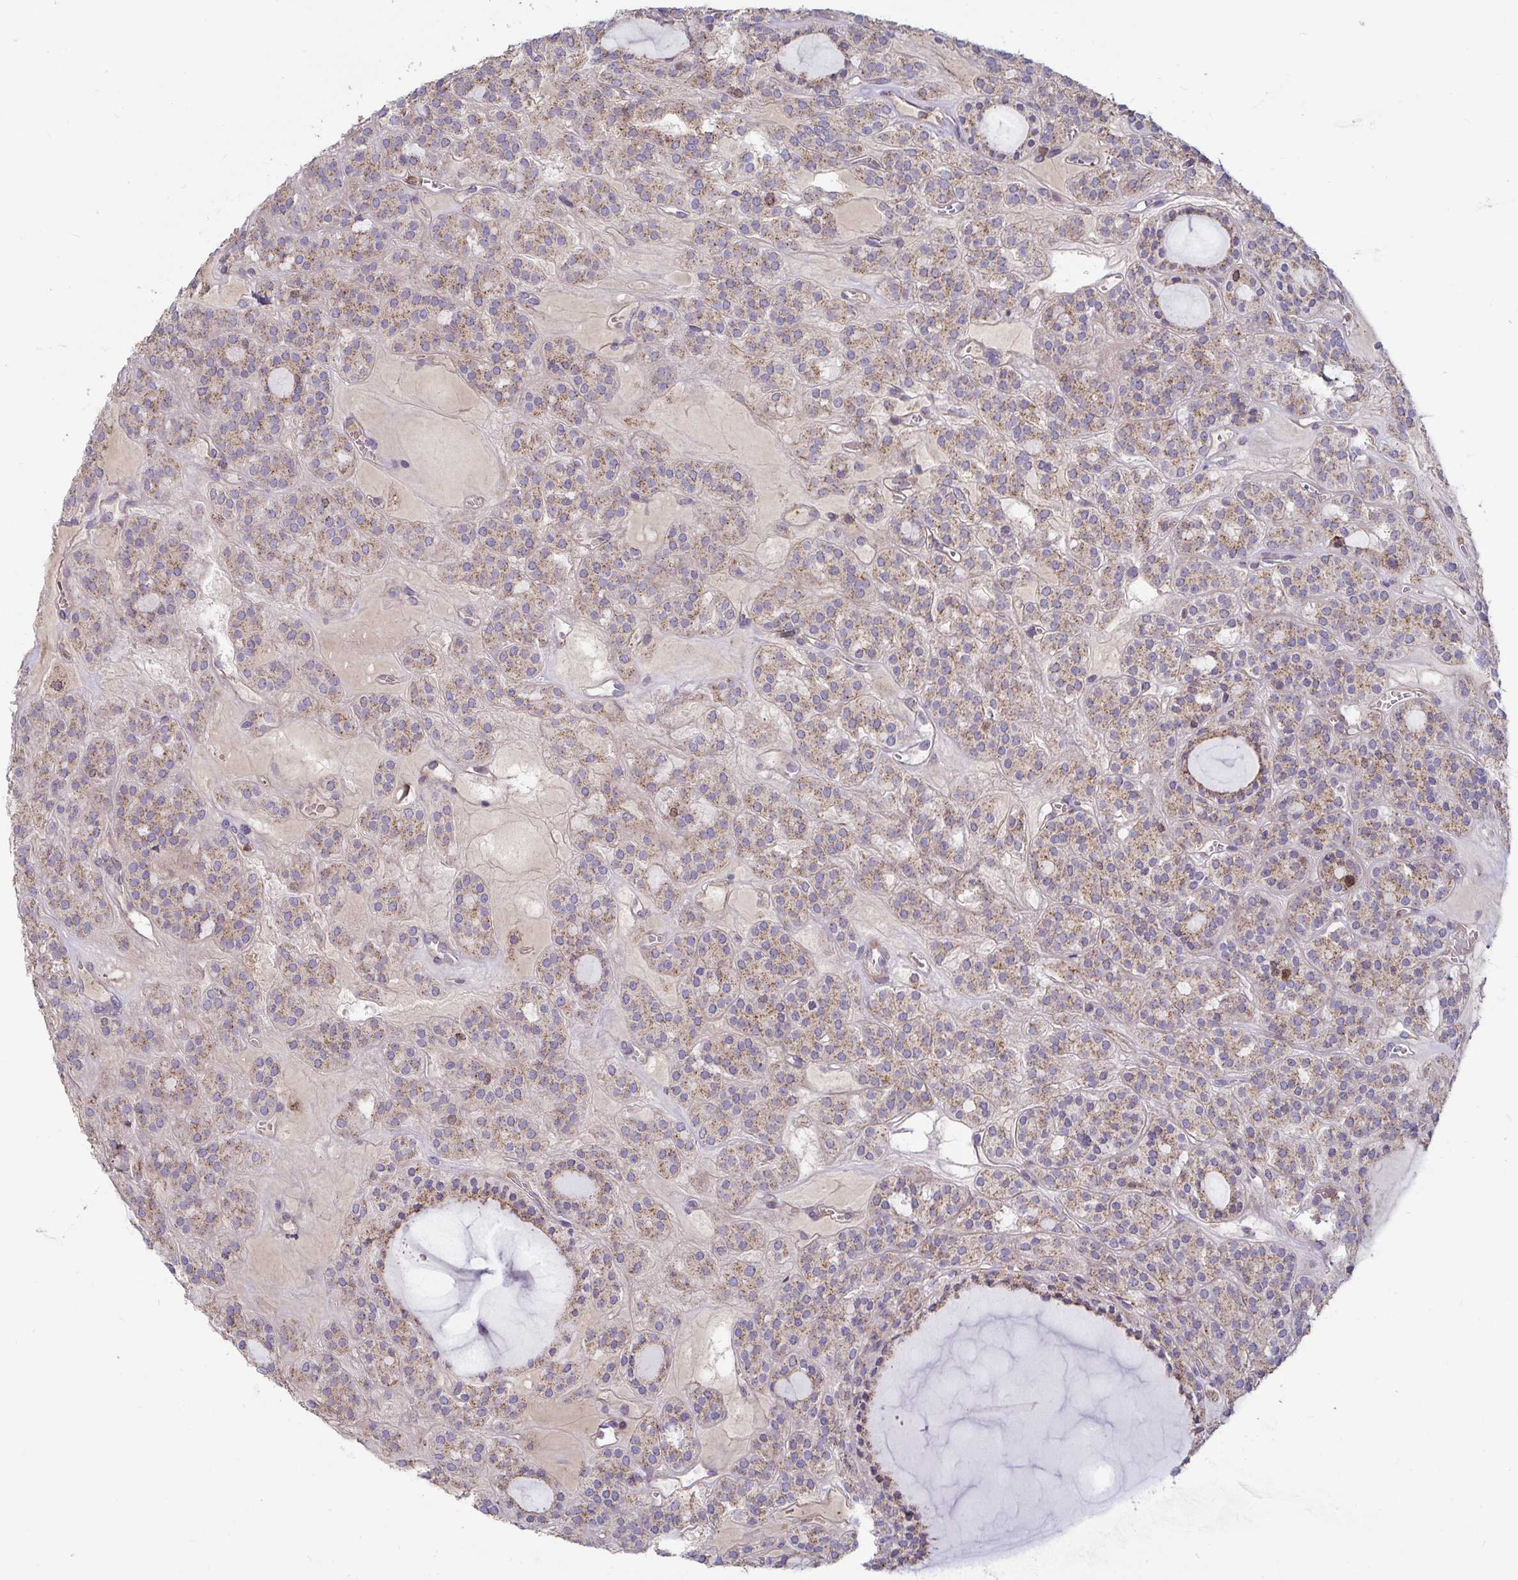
{"staining": {"intensity": "moderate", "quantity": ">75%", "location": "cytoplasmic/membranous"}, "tissue": "thyroid cancer", "cell_type": "Tumor cells", "image_type": "cancer", "snomed": [{"axis": "morphology", "description": "Follicular adenoma carcinoma, NOS"}, {"axis": "topography", "description": "Thyroid gland"}], "caption": "This is an image of immunohistochemistry staining of follicular adenoma carcinoma (thyroid), which shows moderate staining in the cytoplasmic/membranous of tumor cells.", "gene": "SPRY1", "patient": {"sex": "female", "age": 63}}